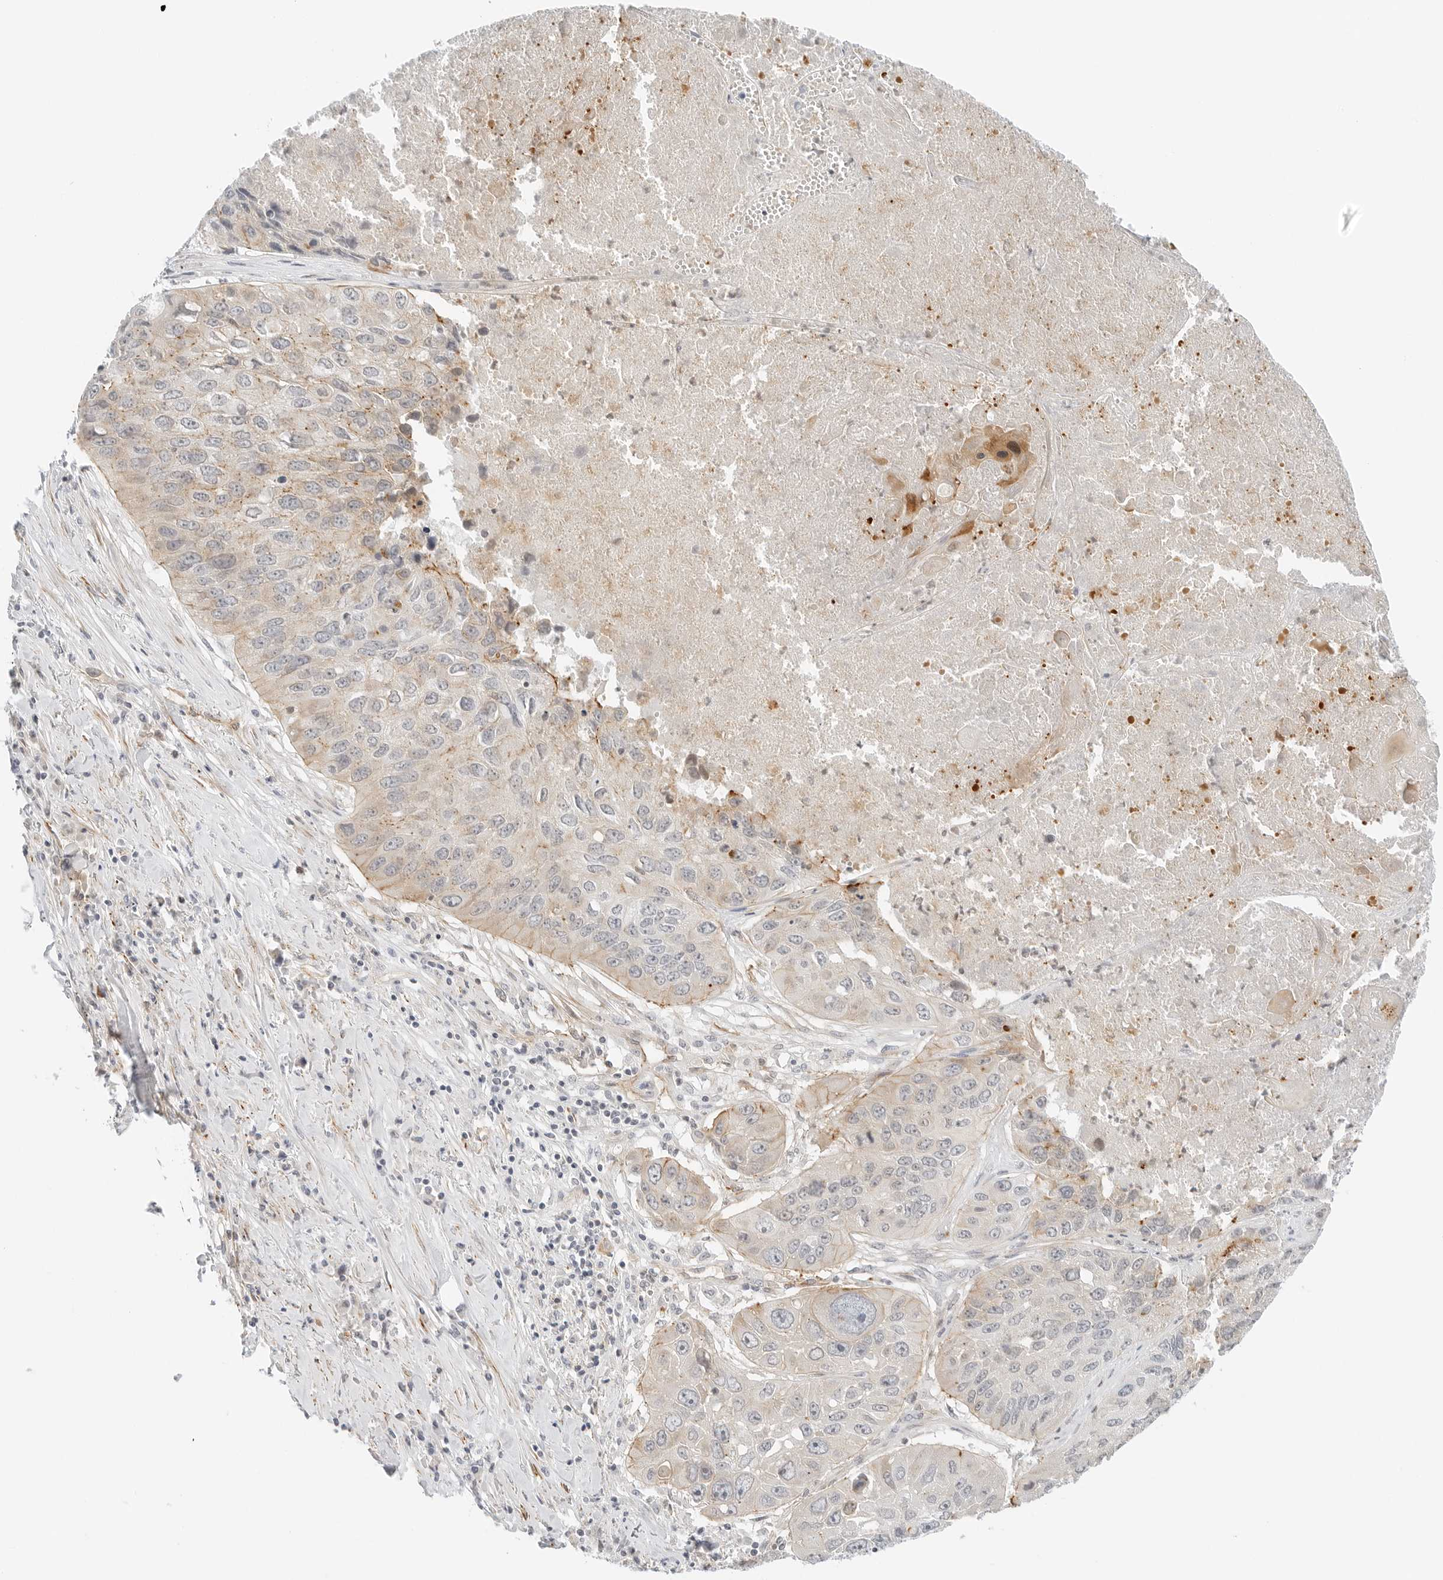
{"staining": {"intensity": "weak", "quantity": "<25%", "location": "cytoplasmic/membranous"}, "tissue": "lung cancer", "cell_type": "Tumor cells", "image_type": "cancer", "snomed": [{"axis": "morphology", "description": "Squamous cell carcinoma, NOS"}, {"axis": "topography", "description": "Lung"}], "caption": "Immunohistochemical staining of human lung cancer (squamous cell carcinoma) displays no significant expression in tumor cells.", "gene": "IQCC", "patient": {"sex": "male", "age": 61}}